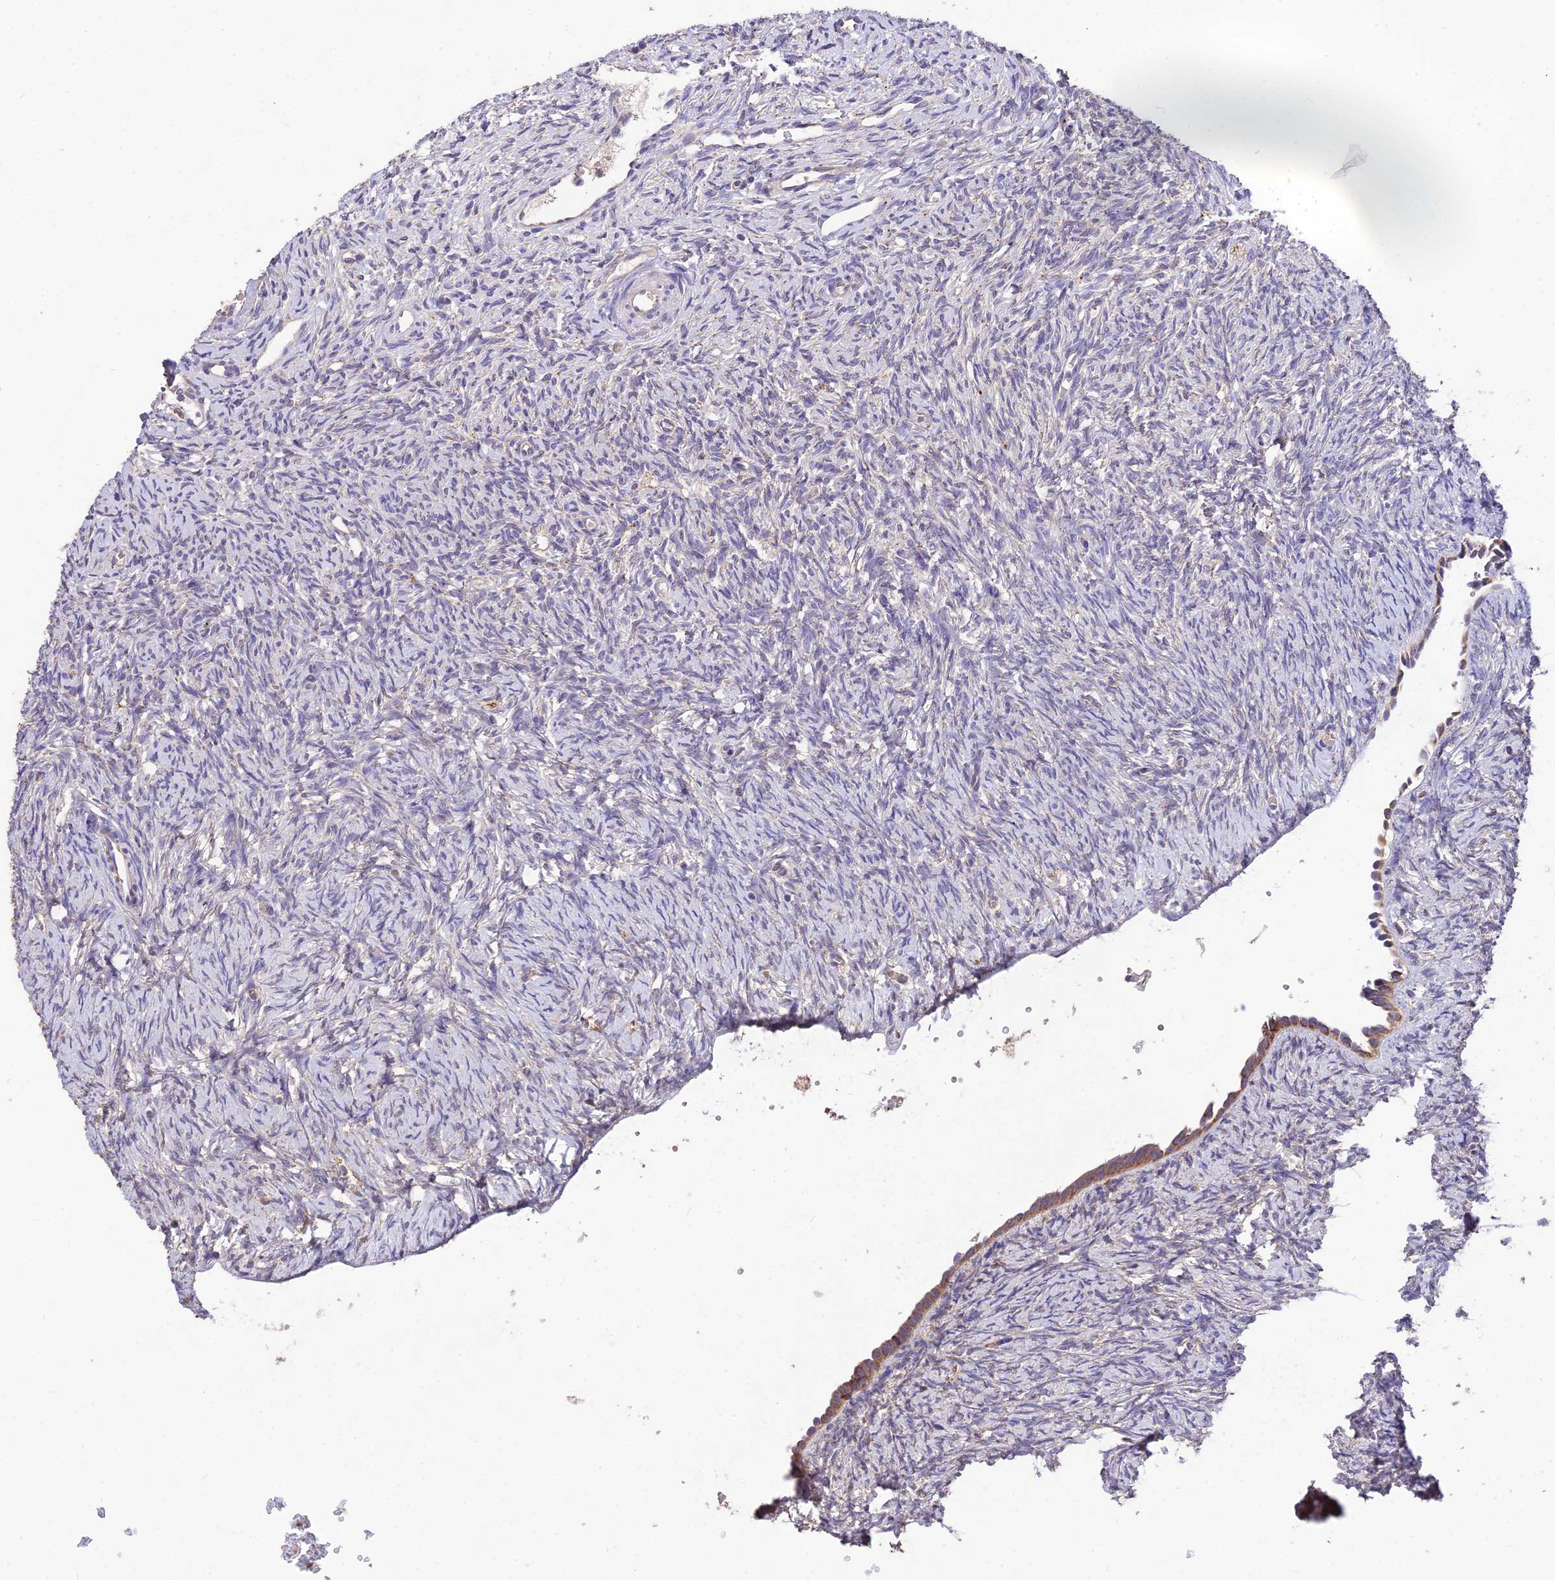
{"staining": {"intensity": "negative", "quantity": "none", "location": "none"}, "tissue": "ovary", "cell_type": "Ovarian stroma cells", "image_type": "normal", "snomed": [{"axis": "morphology", "description": "Normal tissue, NOS"}, {"axis": "topography", "description": "Ovary"}], "caption": "Ovary was stained to show a protein in brown. There is no significant expression in ovarian stroma cells. (Brightfield microscopy of DAB (3,3'-diaminobenzidine) immunohistochemistry at high magnification).", "gene": "SDHD", "patient": {"sex": "female", "age": 51}}